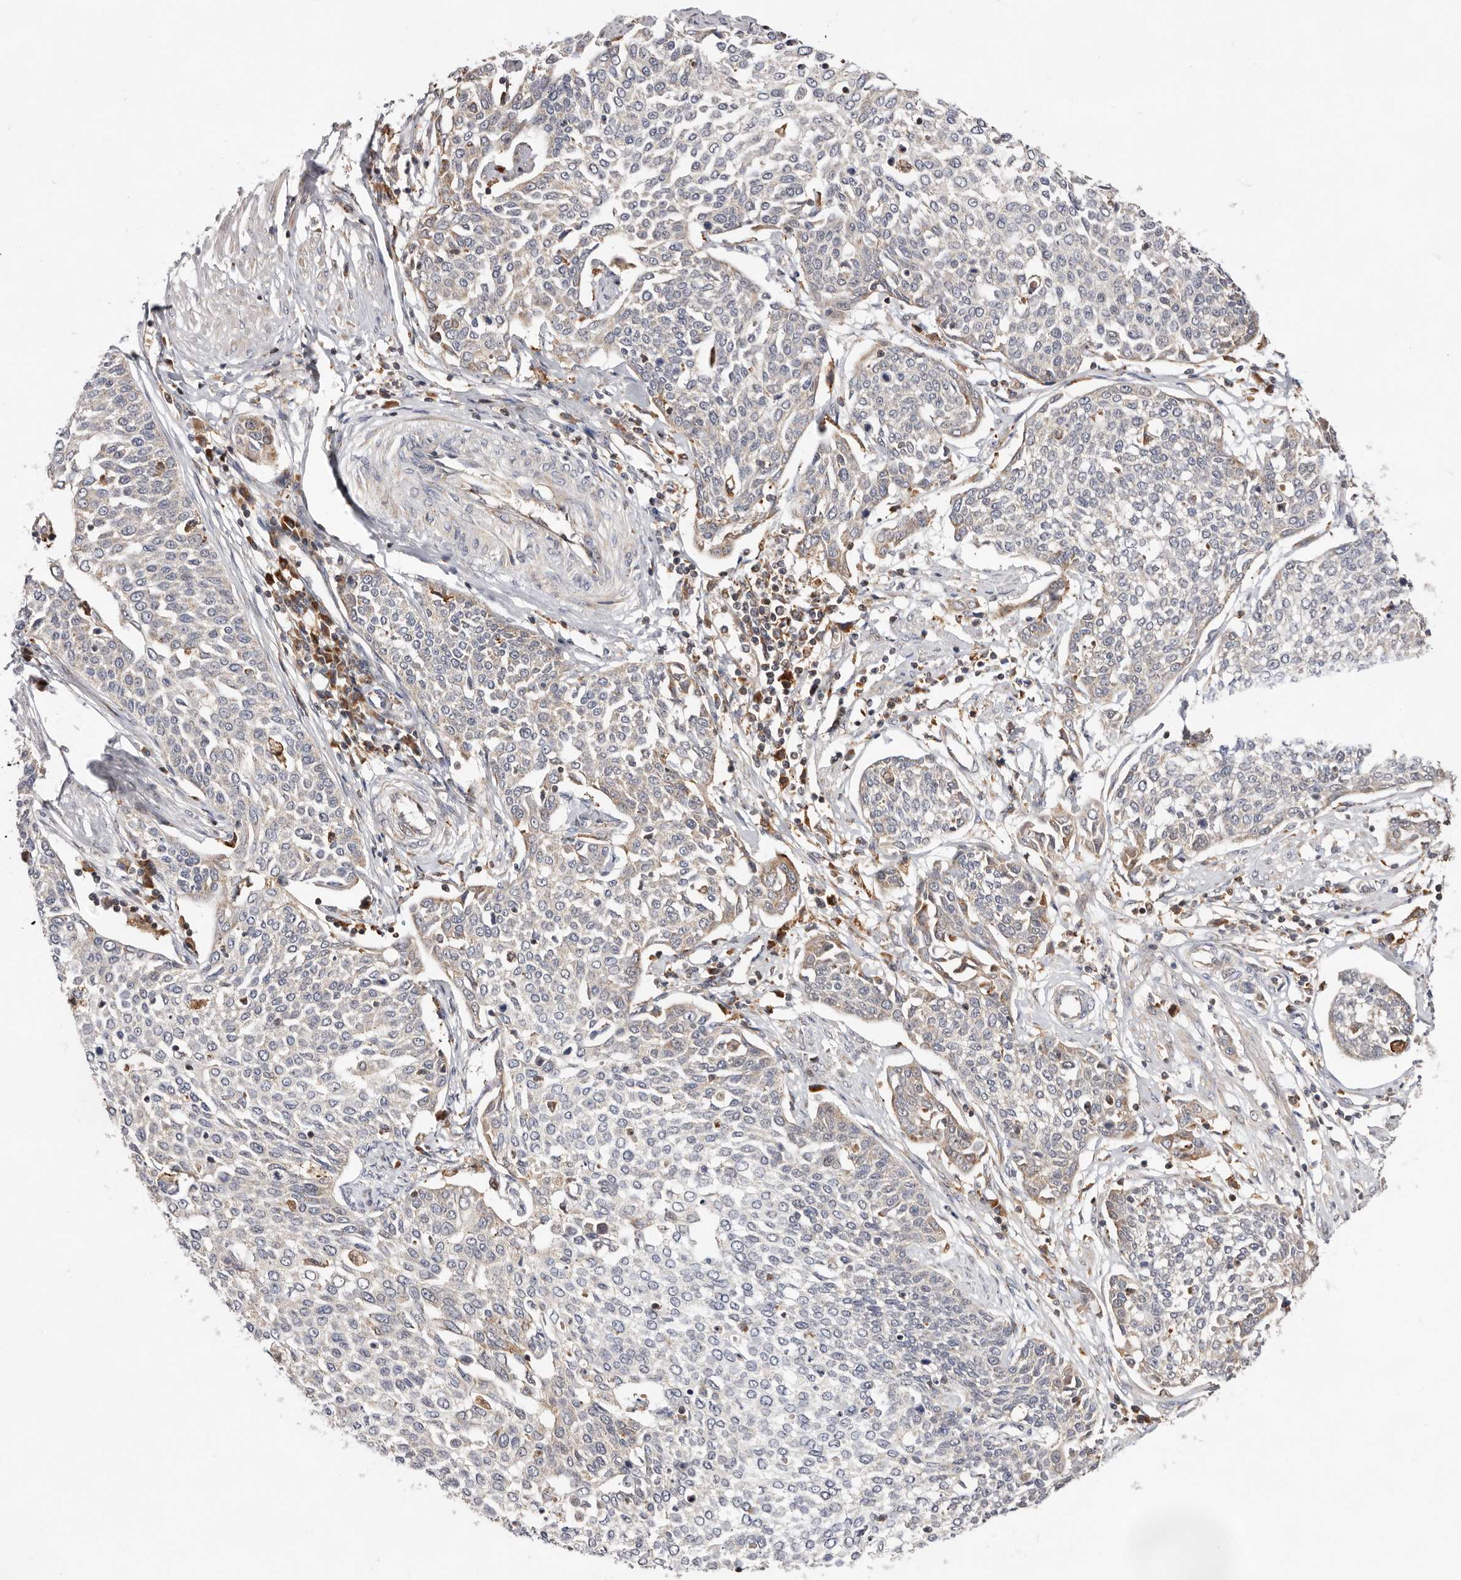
{"staining": {"intensity": "negative", "quantity": "none", "location": "none"}, "tissue": "cervical cancer", "cell_type": "Tumor cells", "image_type": "cancer", "snomed": [{"axis": "morphology", "description": "Squamous cell carcinoma, NOS"}, {"axis": "topography", "description": "Cervix"}], "caption": "Tumor cells show no significant staining in squamous cell carcinoma (cervical).", "gene": "RNF213", "patient": {"sex": "female", "age": 34}}